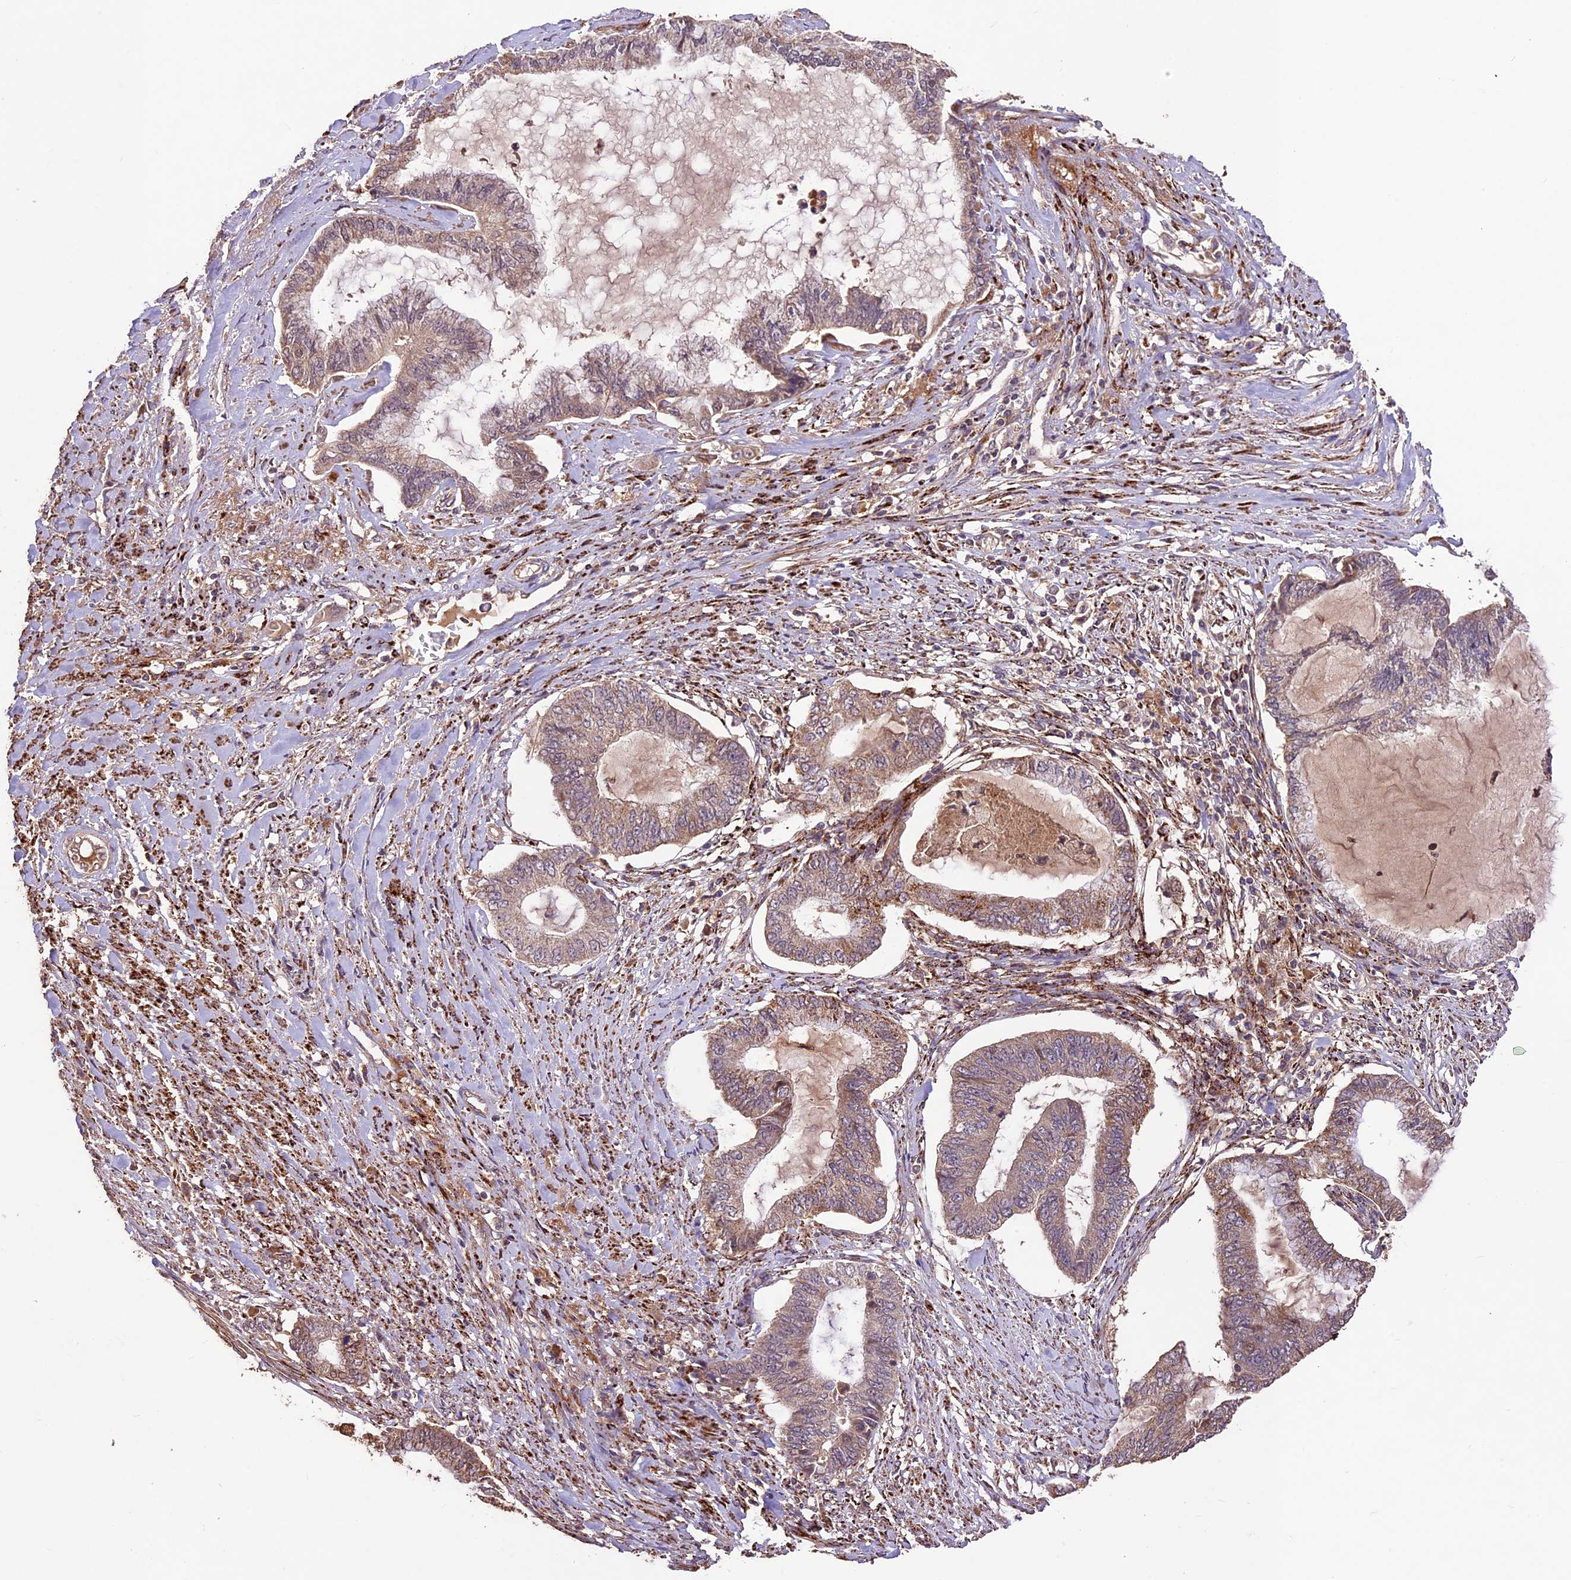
{"staining": {"intensity": "moderate", "quantity": "<25%", "location": "cytoplasmic/membranous"}, "tissue": "endometrial cancer", "cell_type": "Tumor cells", "image_type": "cancer", "snomed": [{"axis": "morphology", "description": "Adenocarcinoma, NOS"}, {"axis": "topography", "description": "Endometrium"}], "caption": "An IHC histopathology image of tumor tissue is shown. Protein staining in brown labels moderate cytoplasmic/membranous positivity in endometrial cancer within tumor cells.", "gene": "CRLF1", "patient": {"sex": "female", "age": 86}}